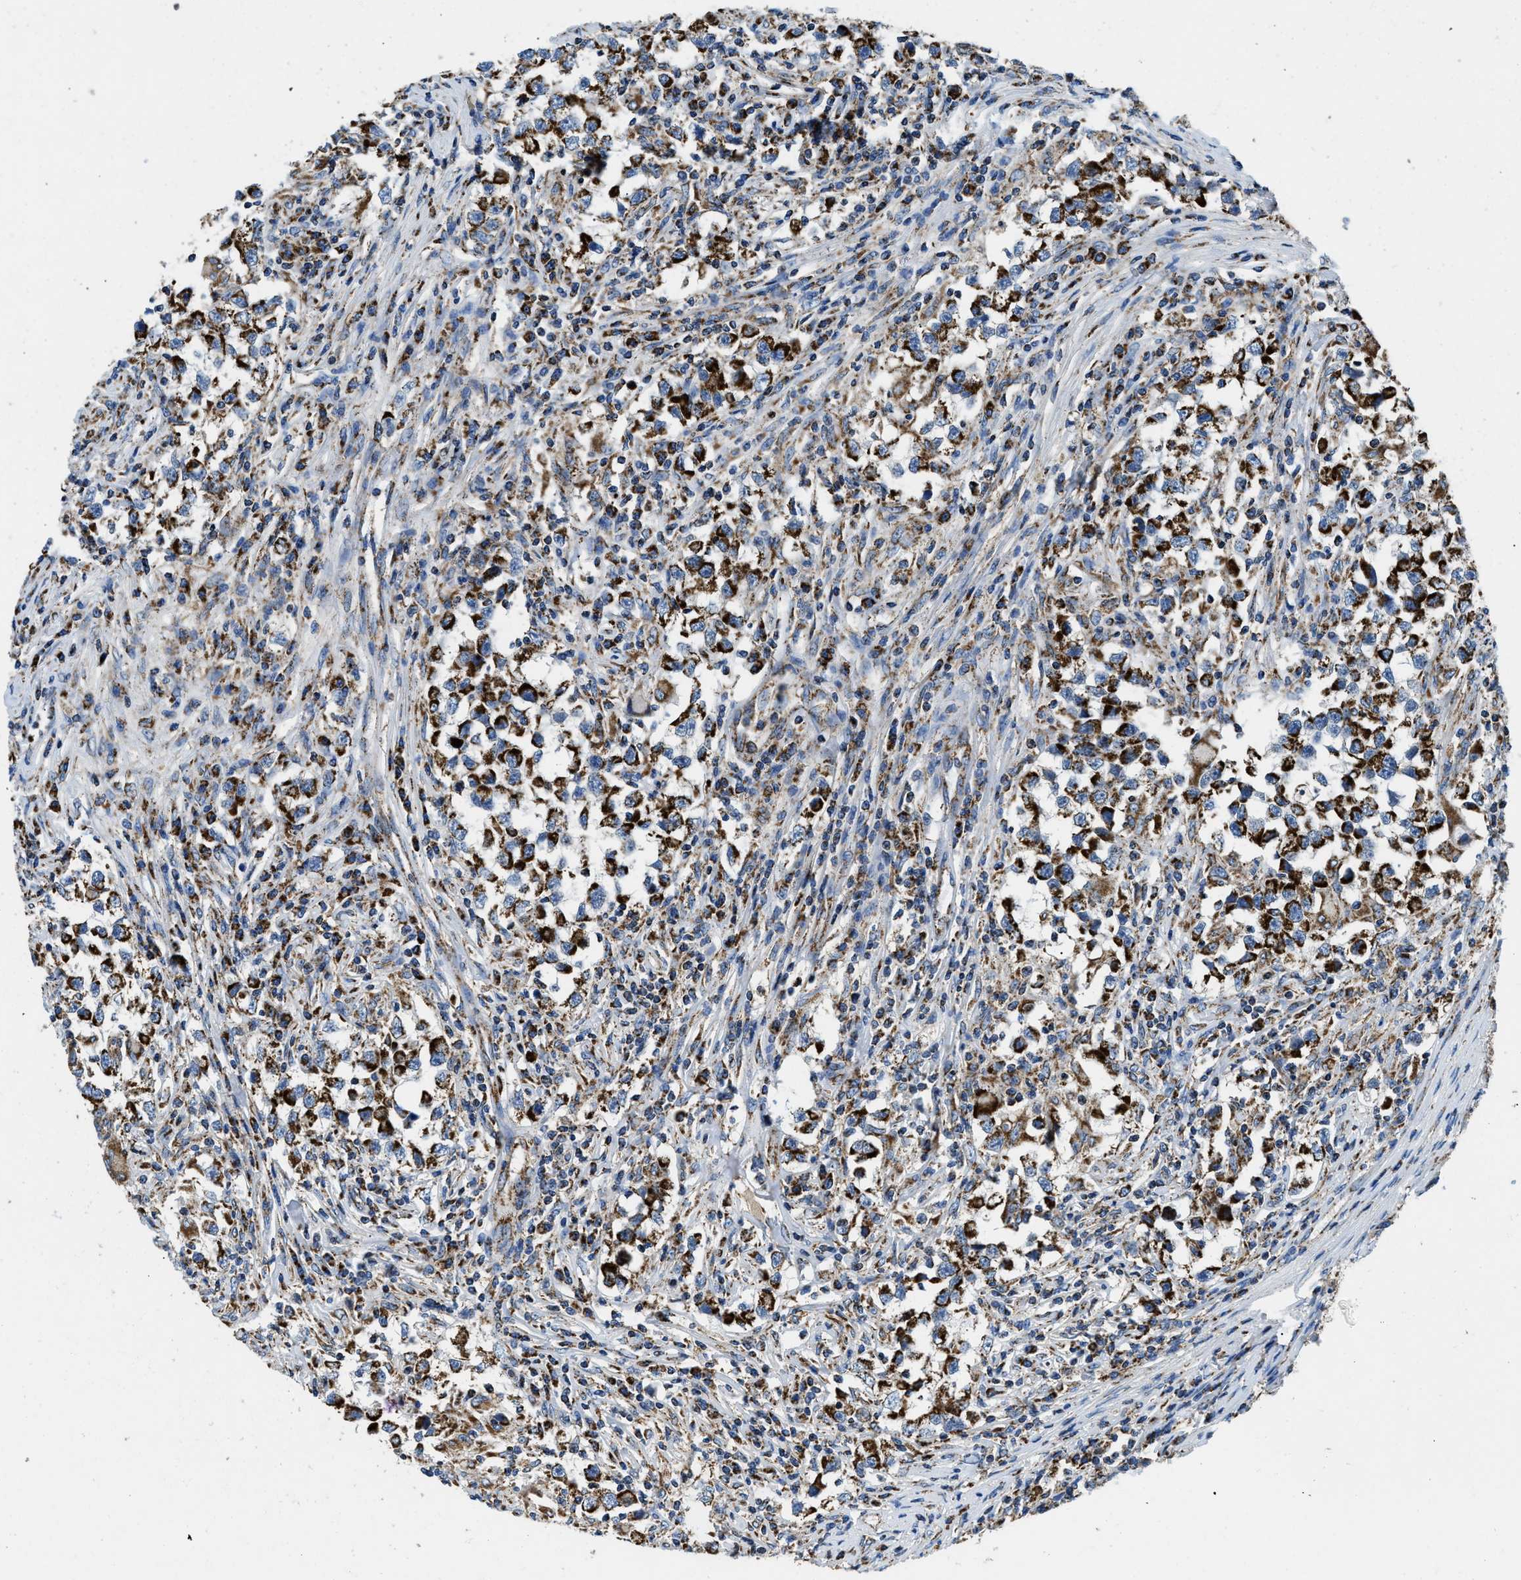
{"staining": {"intensity": "strong", "quantity": ">75%", "location": "cytoplasmic/membranous"}, "tissue": "testis cancer", "cell_type": "Tumor cells", "image_type": "cancer", "snomed": [{"axis": "morphology", "description": "Carcinoma, Embryonal, NOS"}, {"axis": "topography", "description": "Testis"}], "caption": "A photomicrograph of human testis embryonal carcinoma stained for a protein exhibits strong cytoplasmic/membranous brown staining in tumor cells.", "gene": "STK33", "patient": {"sex": "male", "age": 21}}